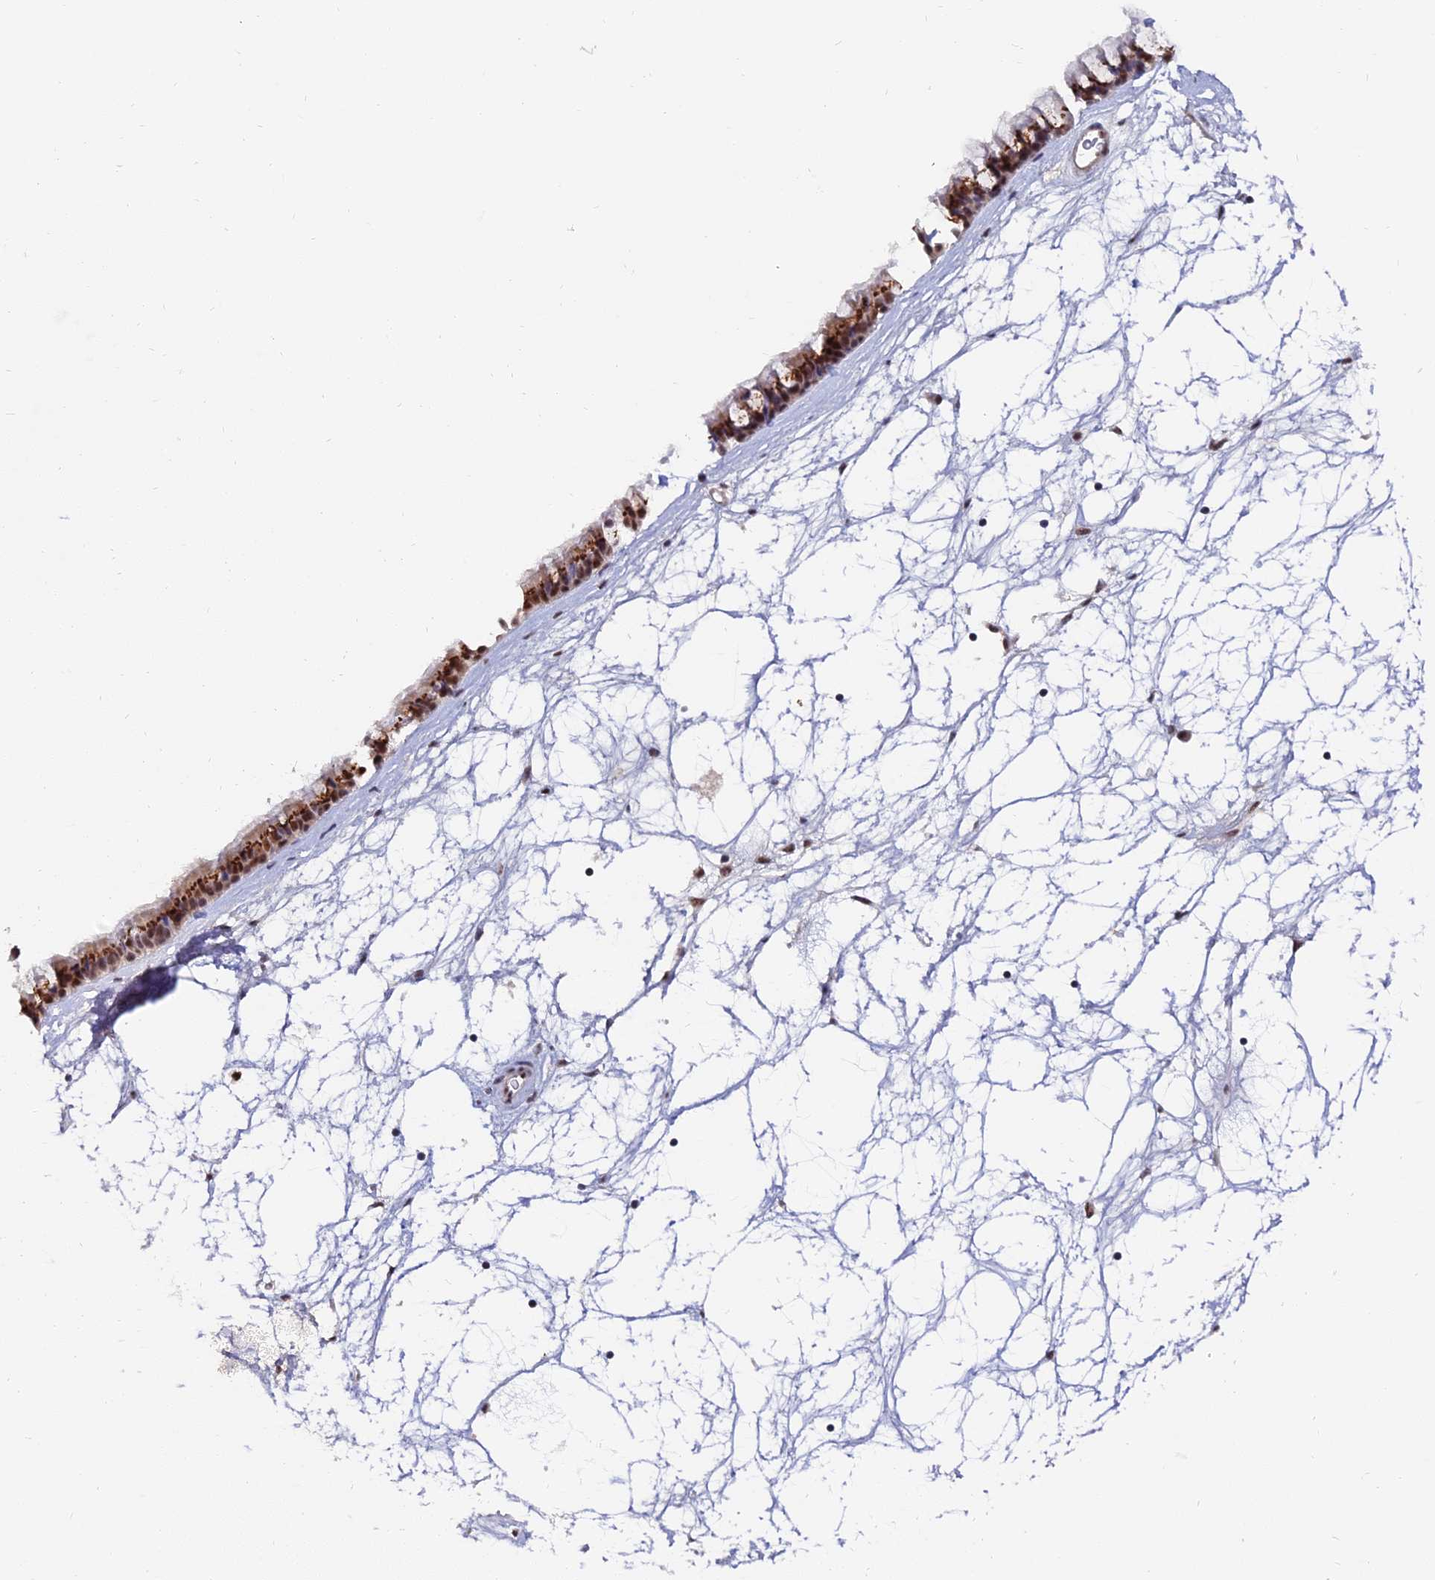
{"staining": {"intensity": "strong", "quantity": ">75%", "location": "cytoplasmic/membranous,nuclear"}, "tissue": "nasopharynx", "cell_type": "Respiratory epithelial cells", "image_type": "normal", "snomed": [{"axis": "morphology", "description": "Normal tissue, NOS"}, {"axis": "topography", "description": "Nasopharynx"}], "caption": "Immunohistochemistry of unremarkable nasopharynx demonstrates high levels of strong cytoplasmic/membranous,nuclear positivity in about >75% of respiratory epithelial cells.", "gene": "THOC3", "patient": {"sex": "male", "age": 64}}